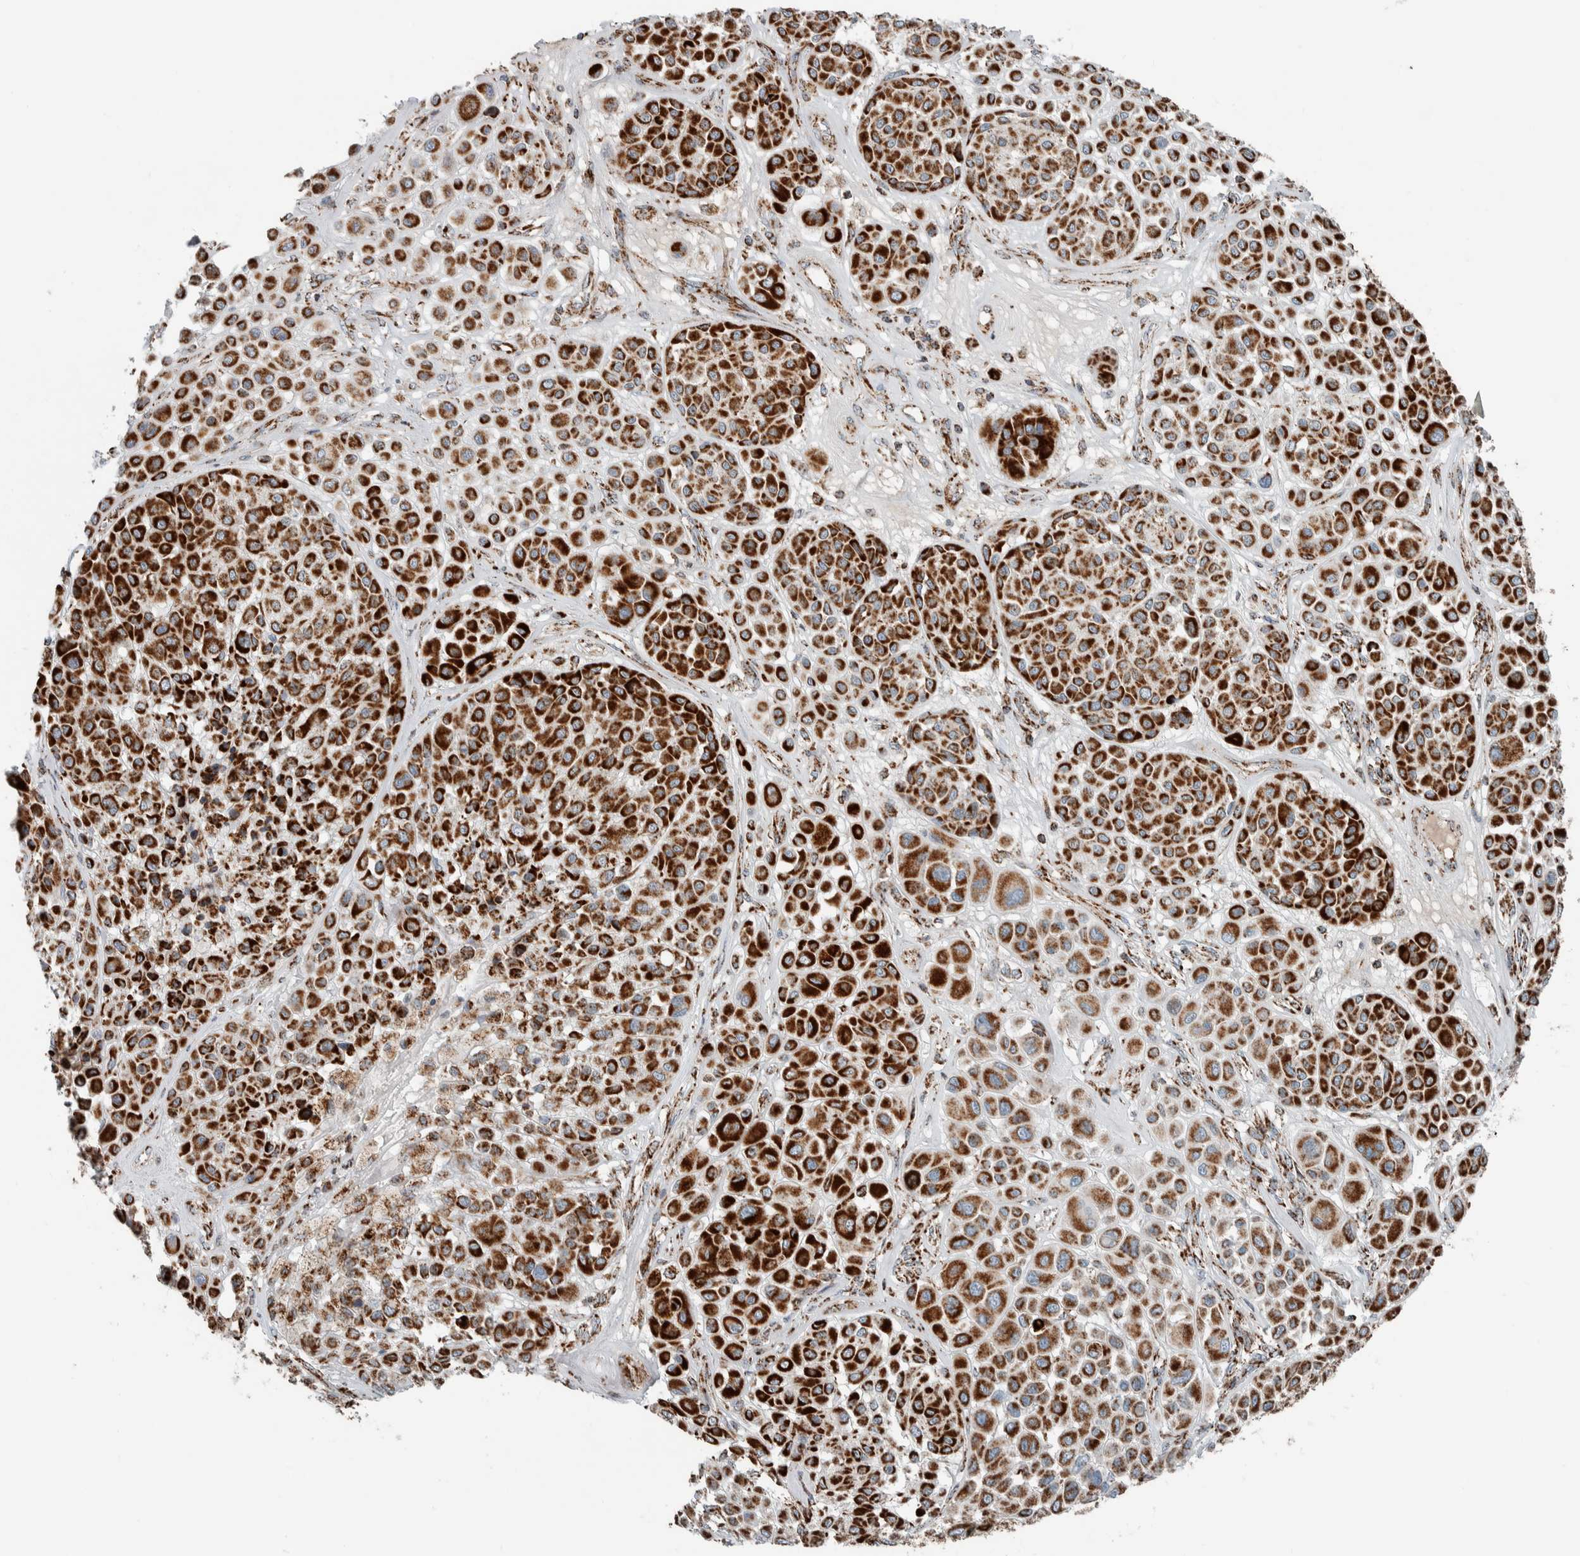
{"staining": {"intensity": "strong", "quantity": ">75%", "location": "cytoplasmic/membranous"}, "tissue": "melanoma", "cell_type": "Tumor cells", "image_type": "cancer", "snomed": [{"axis": "morphology", "description": "Malignant melanoma, Metastatic site"}, {"axis": "topography", "description": "Soft tissue"}], "caption": "The photomicrograph reveals a brown stain indicating the presence of a protein in the cytoplasmic/membranous of tumor cells in malignant melanoma (metastatic site).", "gene": "CNTROB", "patient": {"sex": "male", "age": 41}}